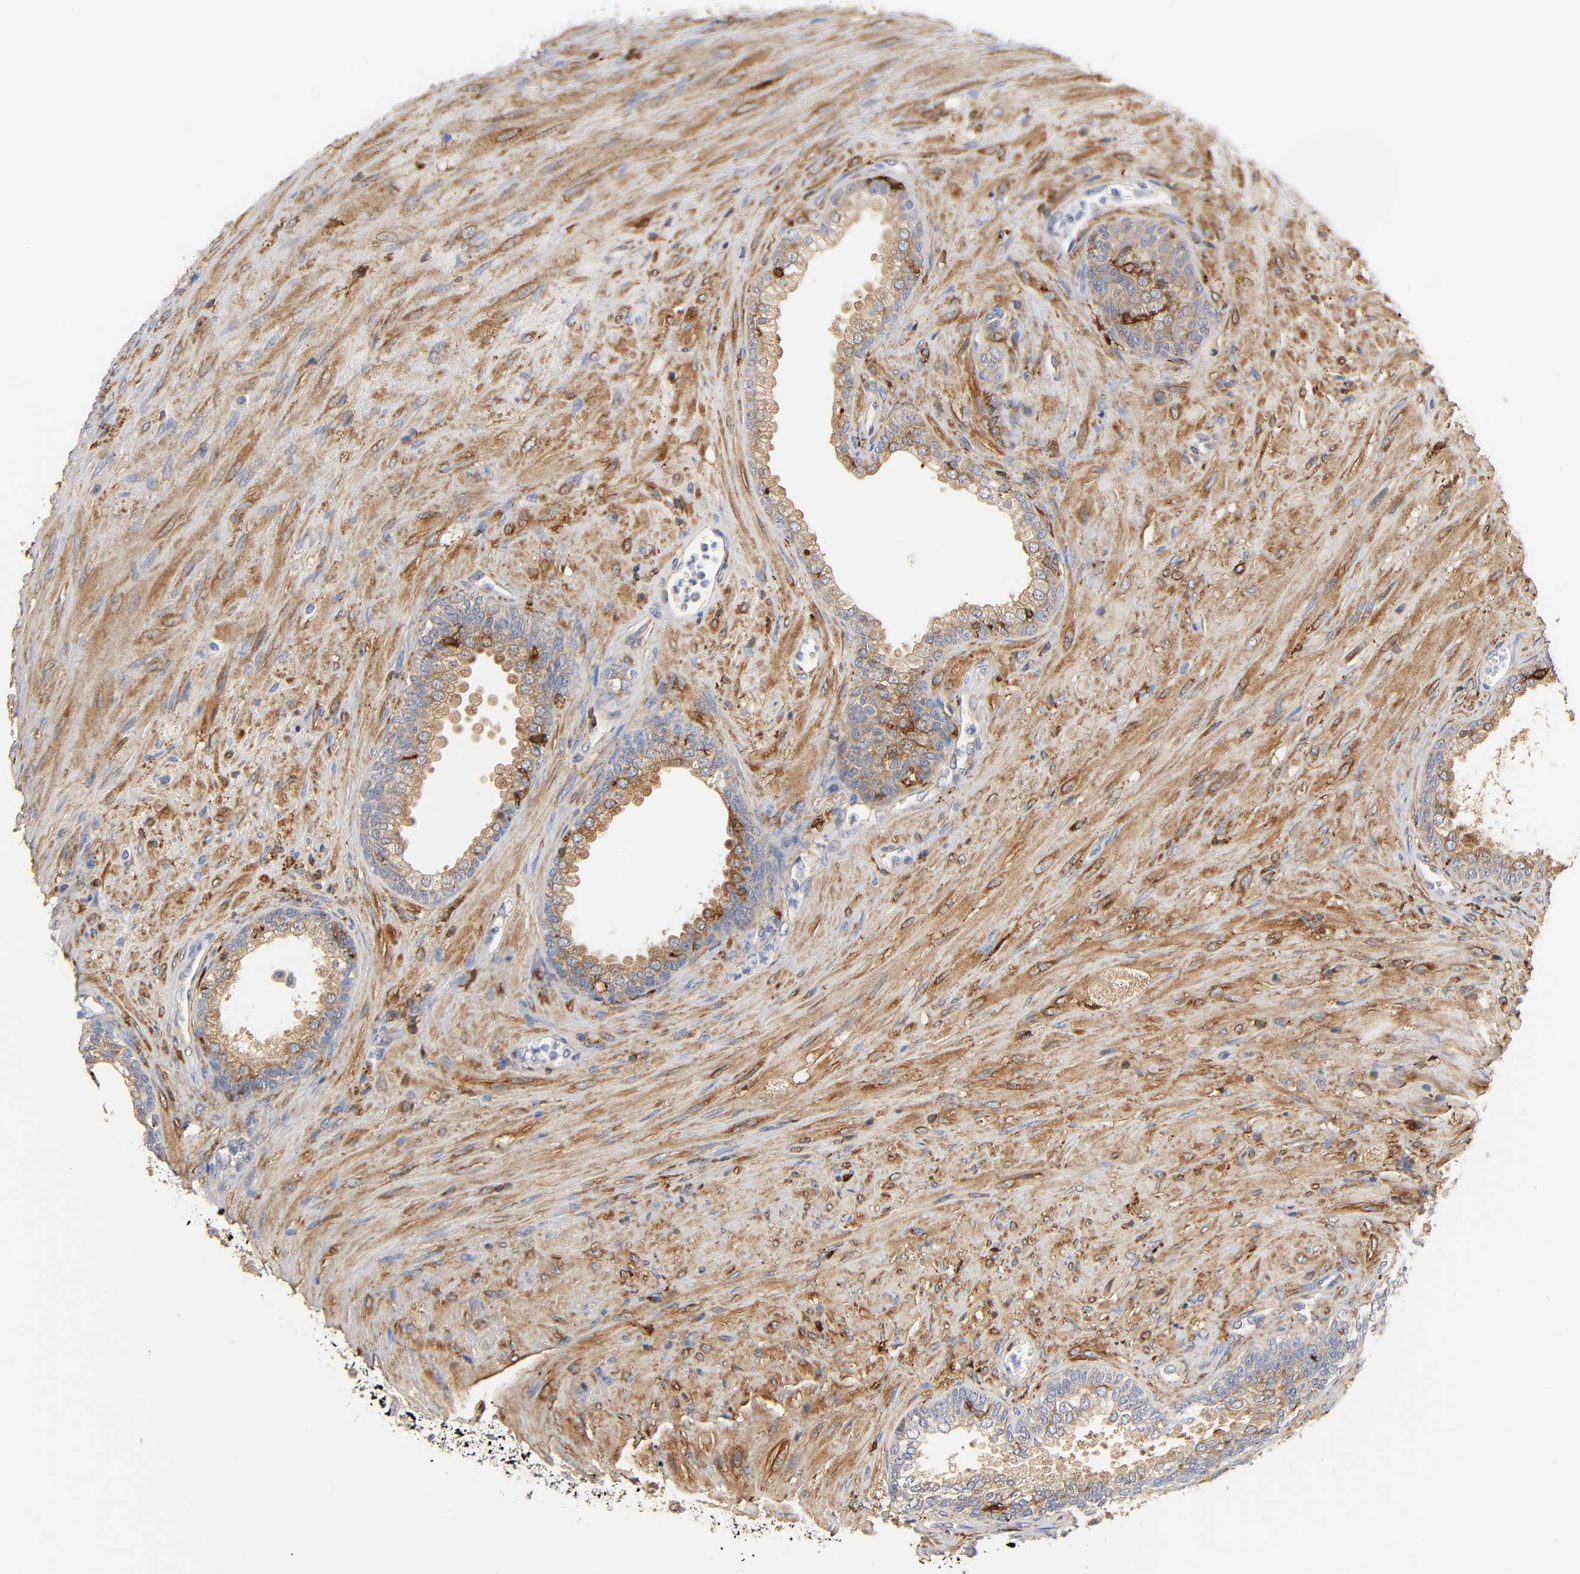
{"staining": {"intensity": "moderate", "quantity": ">75%", "location": "cytoplasmic/membranous"}, "tissue": "prostate", "cell_type": "Glandular cells", "image_type": "normal", "snomed": [{"axis": "morphology", "description": "Normal tissue, NOS"}, {"axis": "topography", "description": "Prostate"}], "caption": "Glandular cells demonstrate medium levels of moderate cytoplasmic/membranous positivity in approximately >75% of cells in unremarkable prostate.", "gene": "BIN1", "patient": {"sex": "male", "age": 76}}